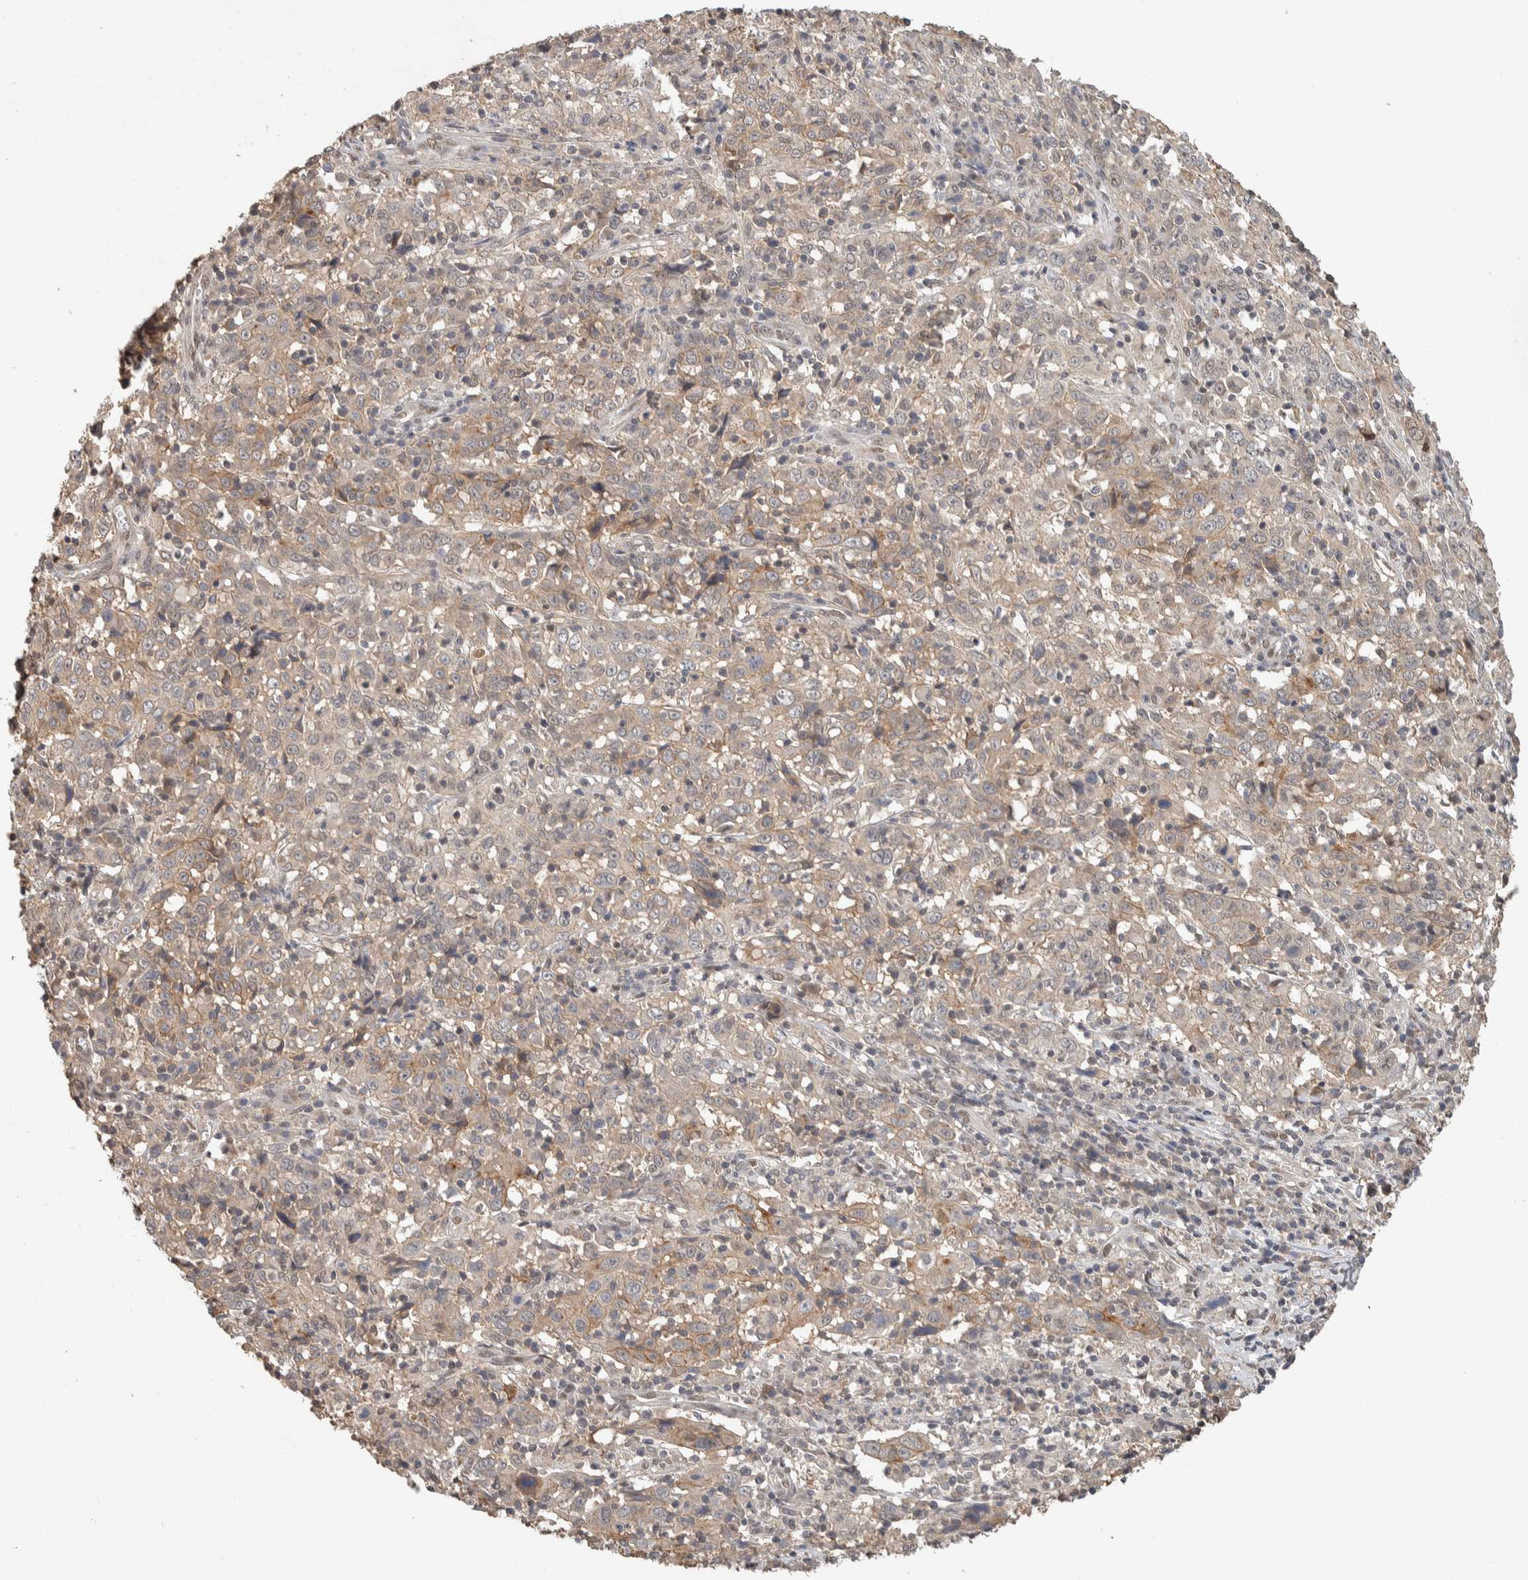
{"staining": {"intensity": "weak", "quantity": ">75%", "location": "cytoplasmic/membranous"}, "tissue": "cervical cancer", "cell_type": "Tumor cells", "image_type": "cancer", "snomed": [{"axis": "morphology", "description": "Squamous cell carcinoma, NOS"}, {"axis": "topography", "description": "Cervix"}], "caption": "IHC photomicrograph of neoplastic tissue: human cervical squamous cell carcinoma stained using IHC reveals low levels of weak protein expression localized specifically in the cytoplasmic/membranous of tumor cells, appearing as a cytoplasmic/membranous brown color.", "gene": "CYSRT1", "patient": {"sex": "female", "age": 46}}